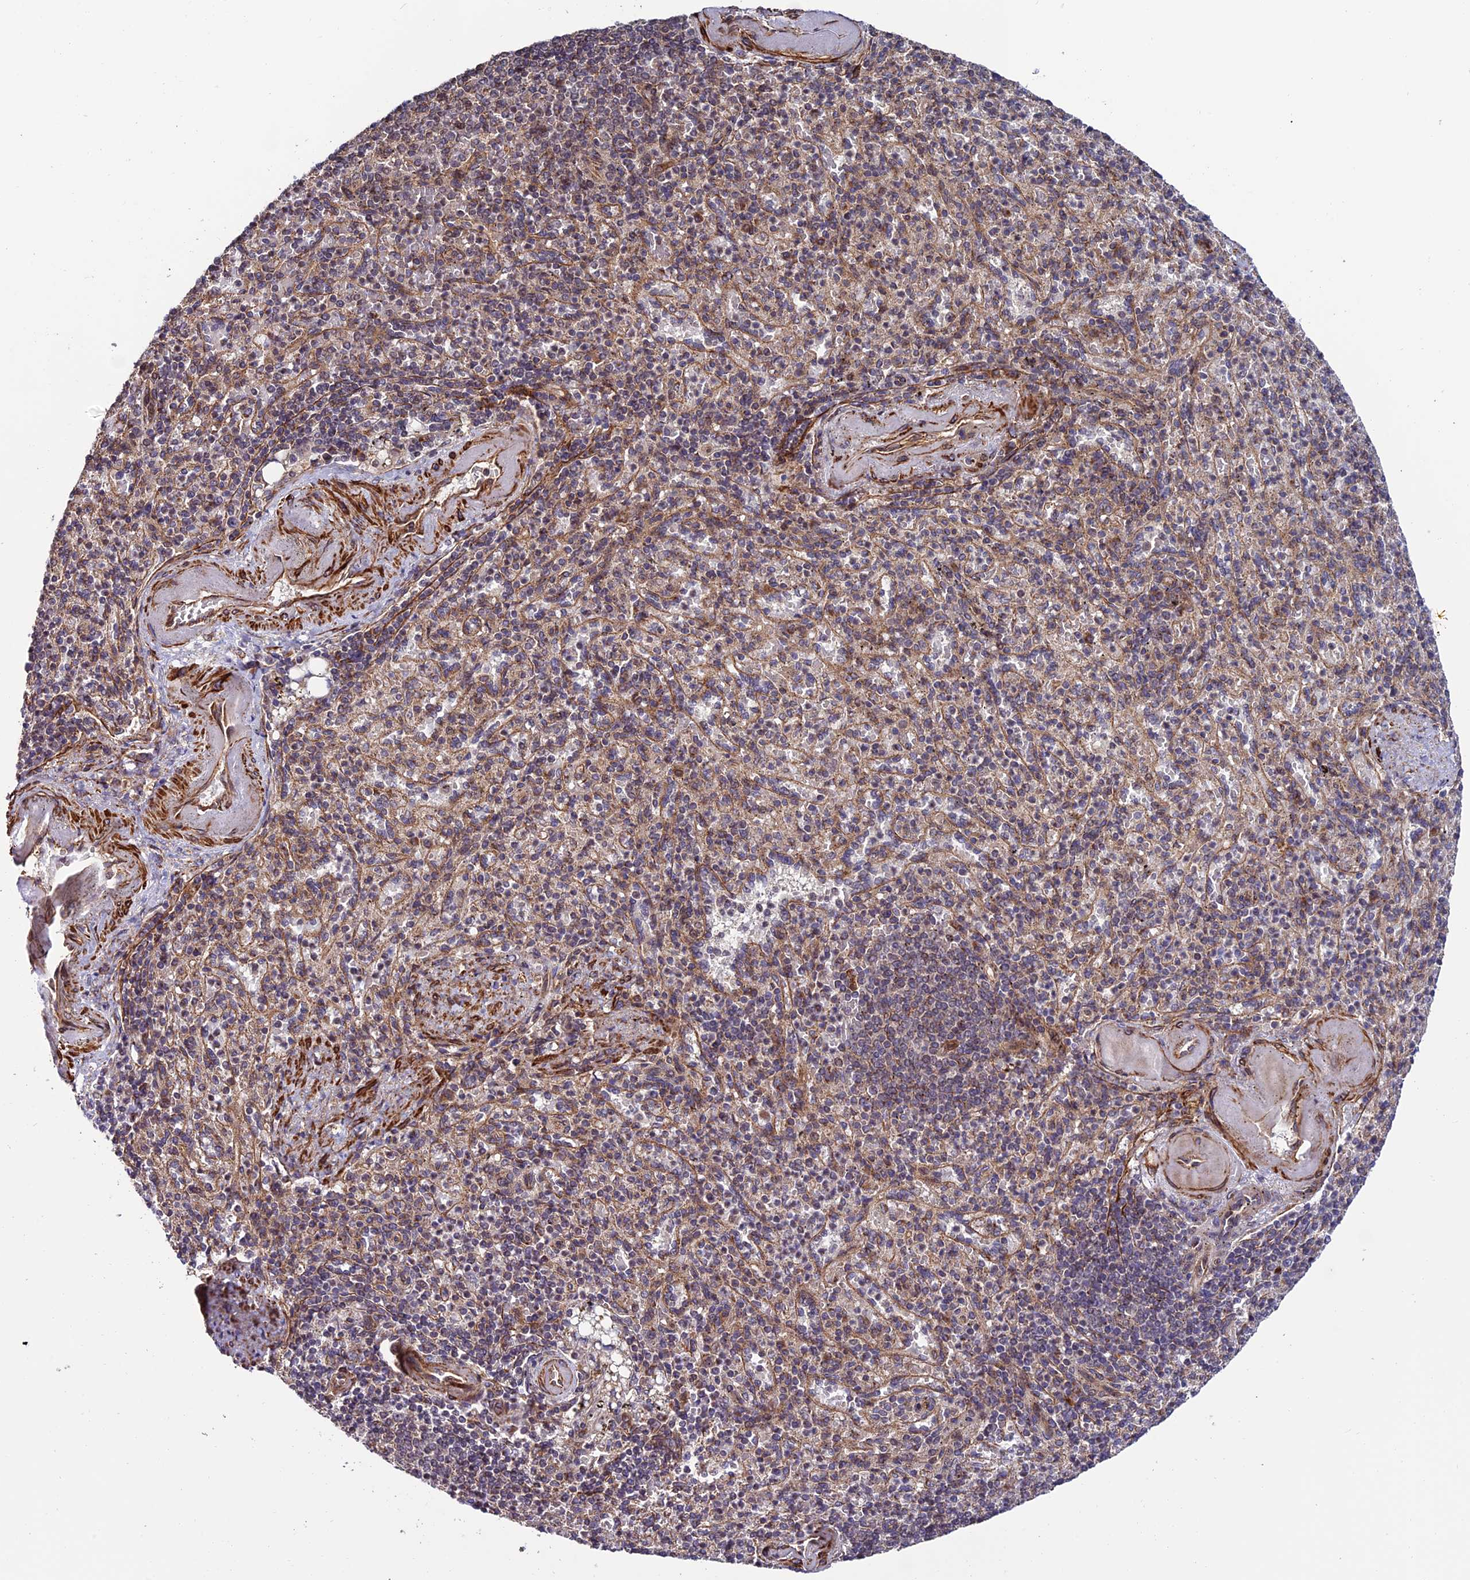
{"staining": {"intensity": "negative", "quantity": "none", "location": "none"}, "tissue": "spleen", "cell_type": "Cells in red pulp", "image_type": "normal", "snomed": [{"axis": "morphology", "description": "Normal tissue, NOS"}, {"axis": "topography", "description": "Spleen"}], "caption": "IHC image of normal human spleen stained for a protein (brown), which reveals no staining in cells in red pulp.", "gene": "TNIP3", "patient": {"sex": "female", "age": 74}}